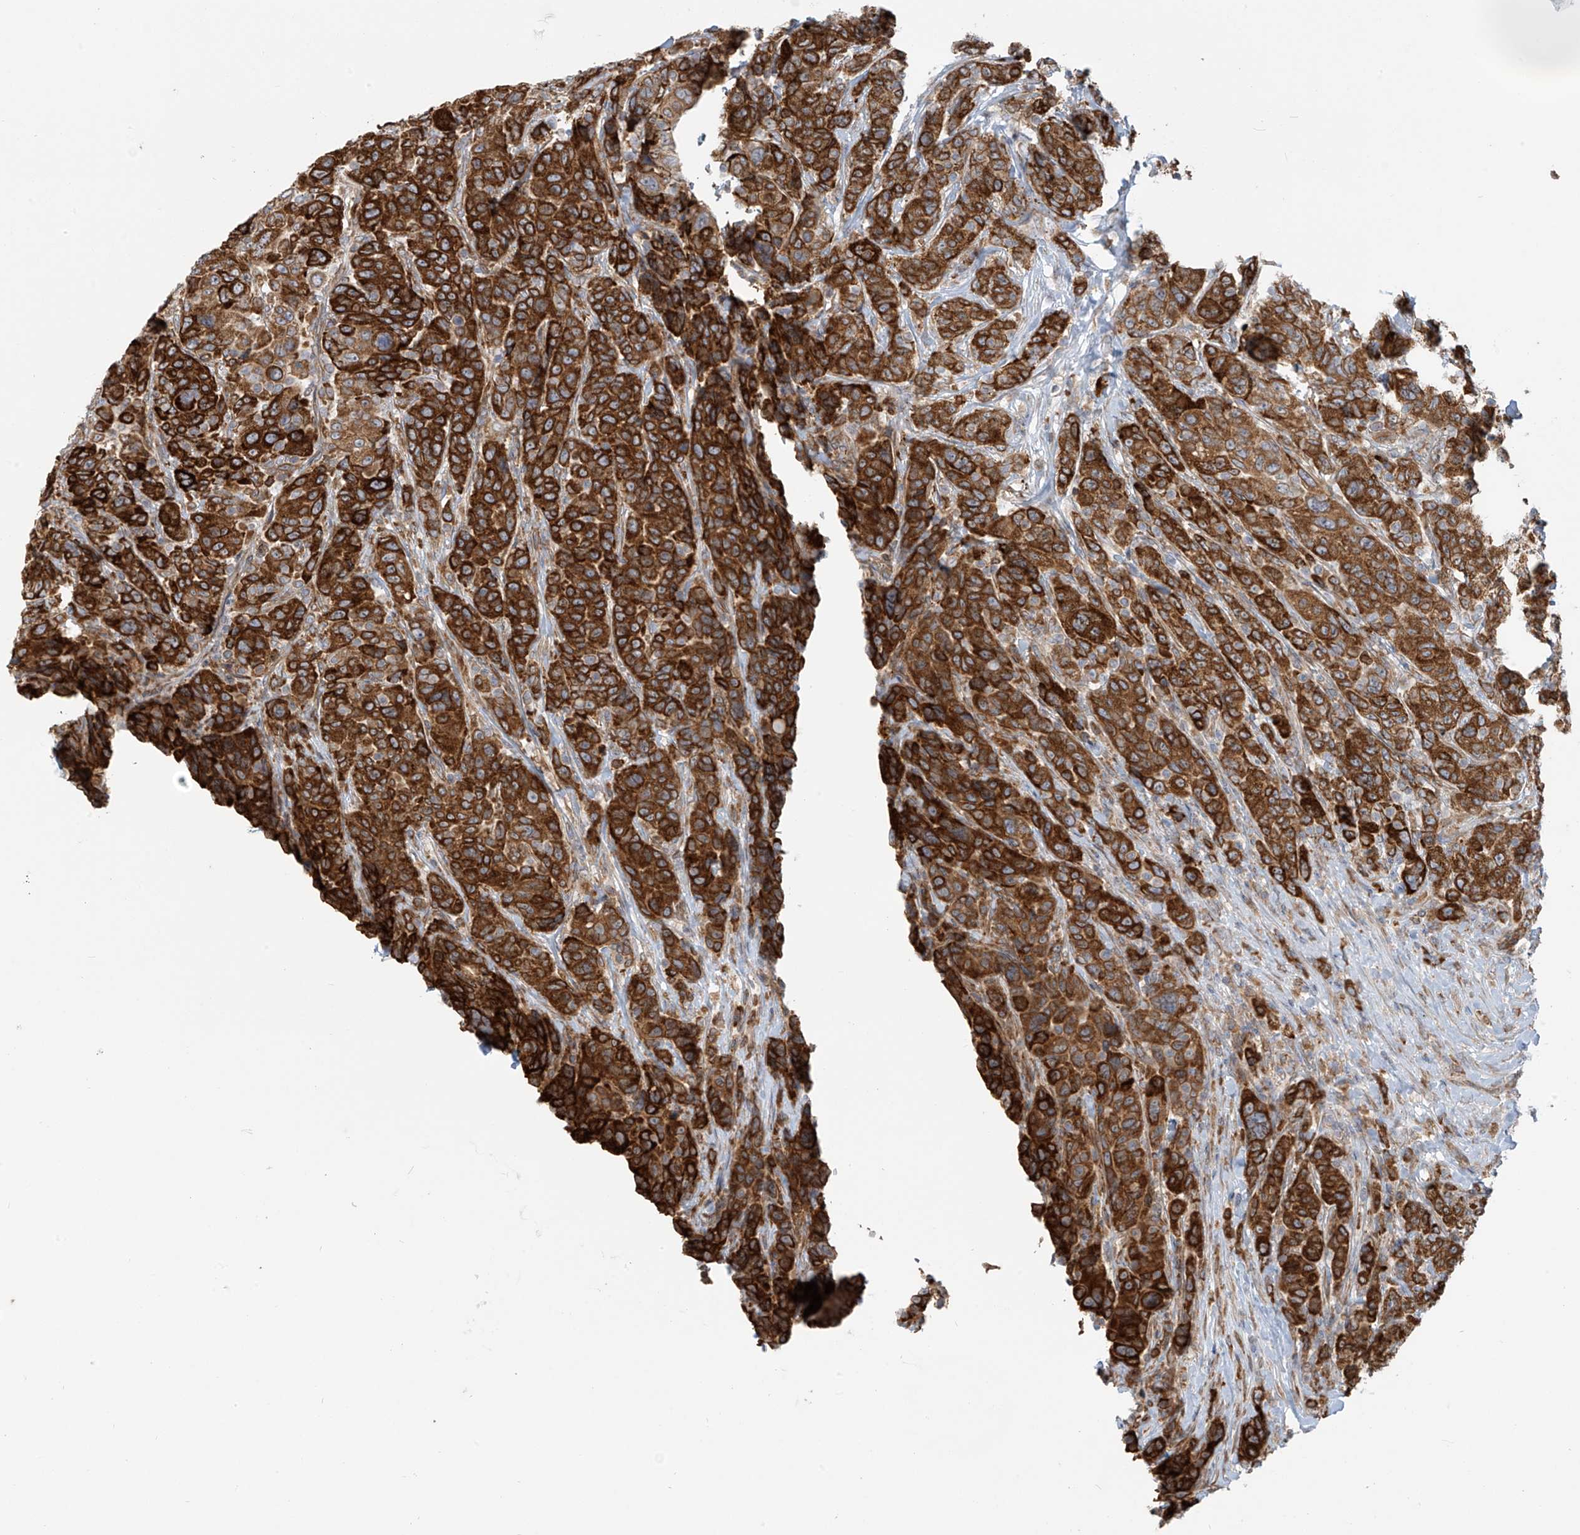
{"staining": {"intensity": "strong", "quantity": ">75%", "location": "cytoplasmic/membranous"}, "tissue": "breast cancer", "cell_type": "Tumor cells", "image_type": "cancer", "snomed": [{"axis": "morphology", "description": "Duct carcinoma"}, {"axis": "topography", "description": "Breast"}], "caption": "The immunohistochemical stain highlights strong cytoplasmic/membranous staining in tumor cells of breast cancer (intraductal carcinoma) tissue. (DAB IHC with brightfield microscopy, high magnification).", "gene": "KATNIP", "patient": {"sex": "female", "age": 37}}